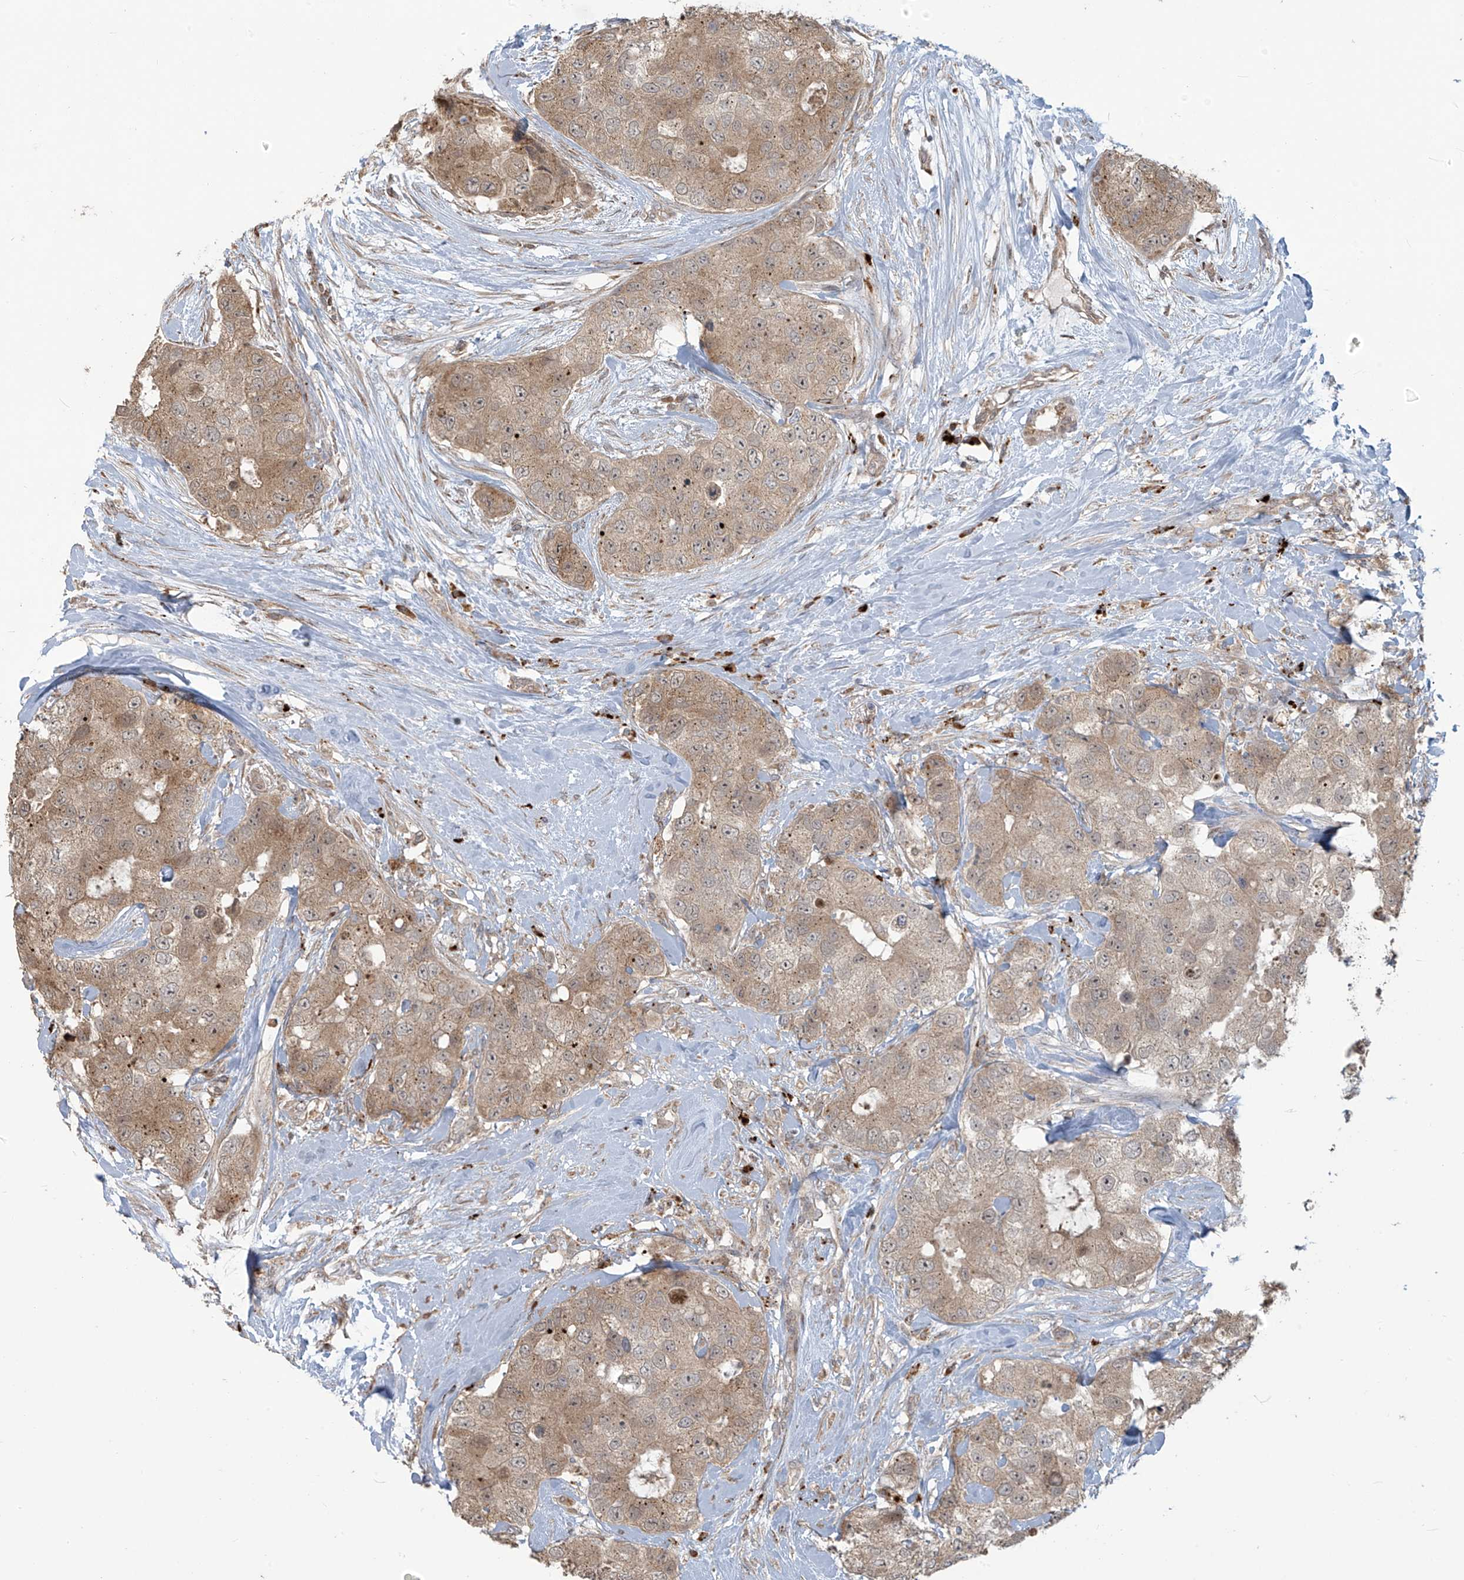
{"staining": {"intensity": "weak", "quantity": ">75%", "location": "cytoplasmic/membranous"}, "tissue": "breast cancer", "cell_type": "Tumor cells", "image_type": "cancer", "snomed": [{"axis": "morphology", "description": "Duct carcinoma"}, {"axis": "topography", "description": "Breast"}], "caption": "The histopathology image reveals a brown stain indicating the presence of a protein in the cytoplasmic/membranous of tumor cells in breast intraductal carcinoma.", "gene": "PLEKHM3", "patient": {"sex": "female", "age": 62}}